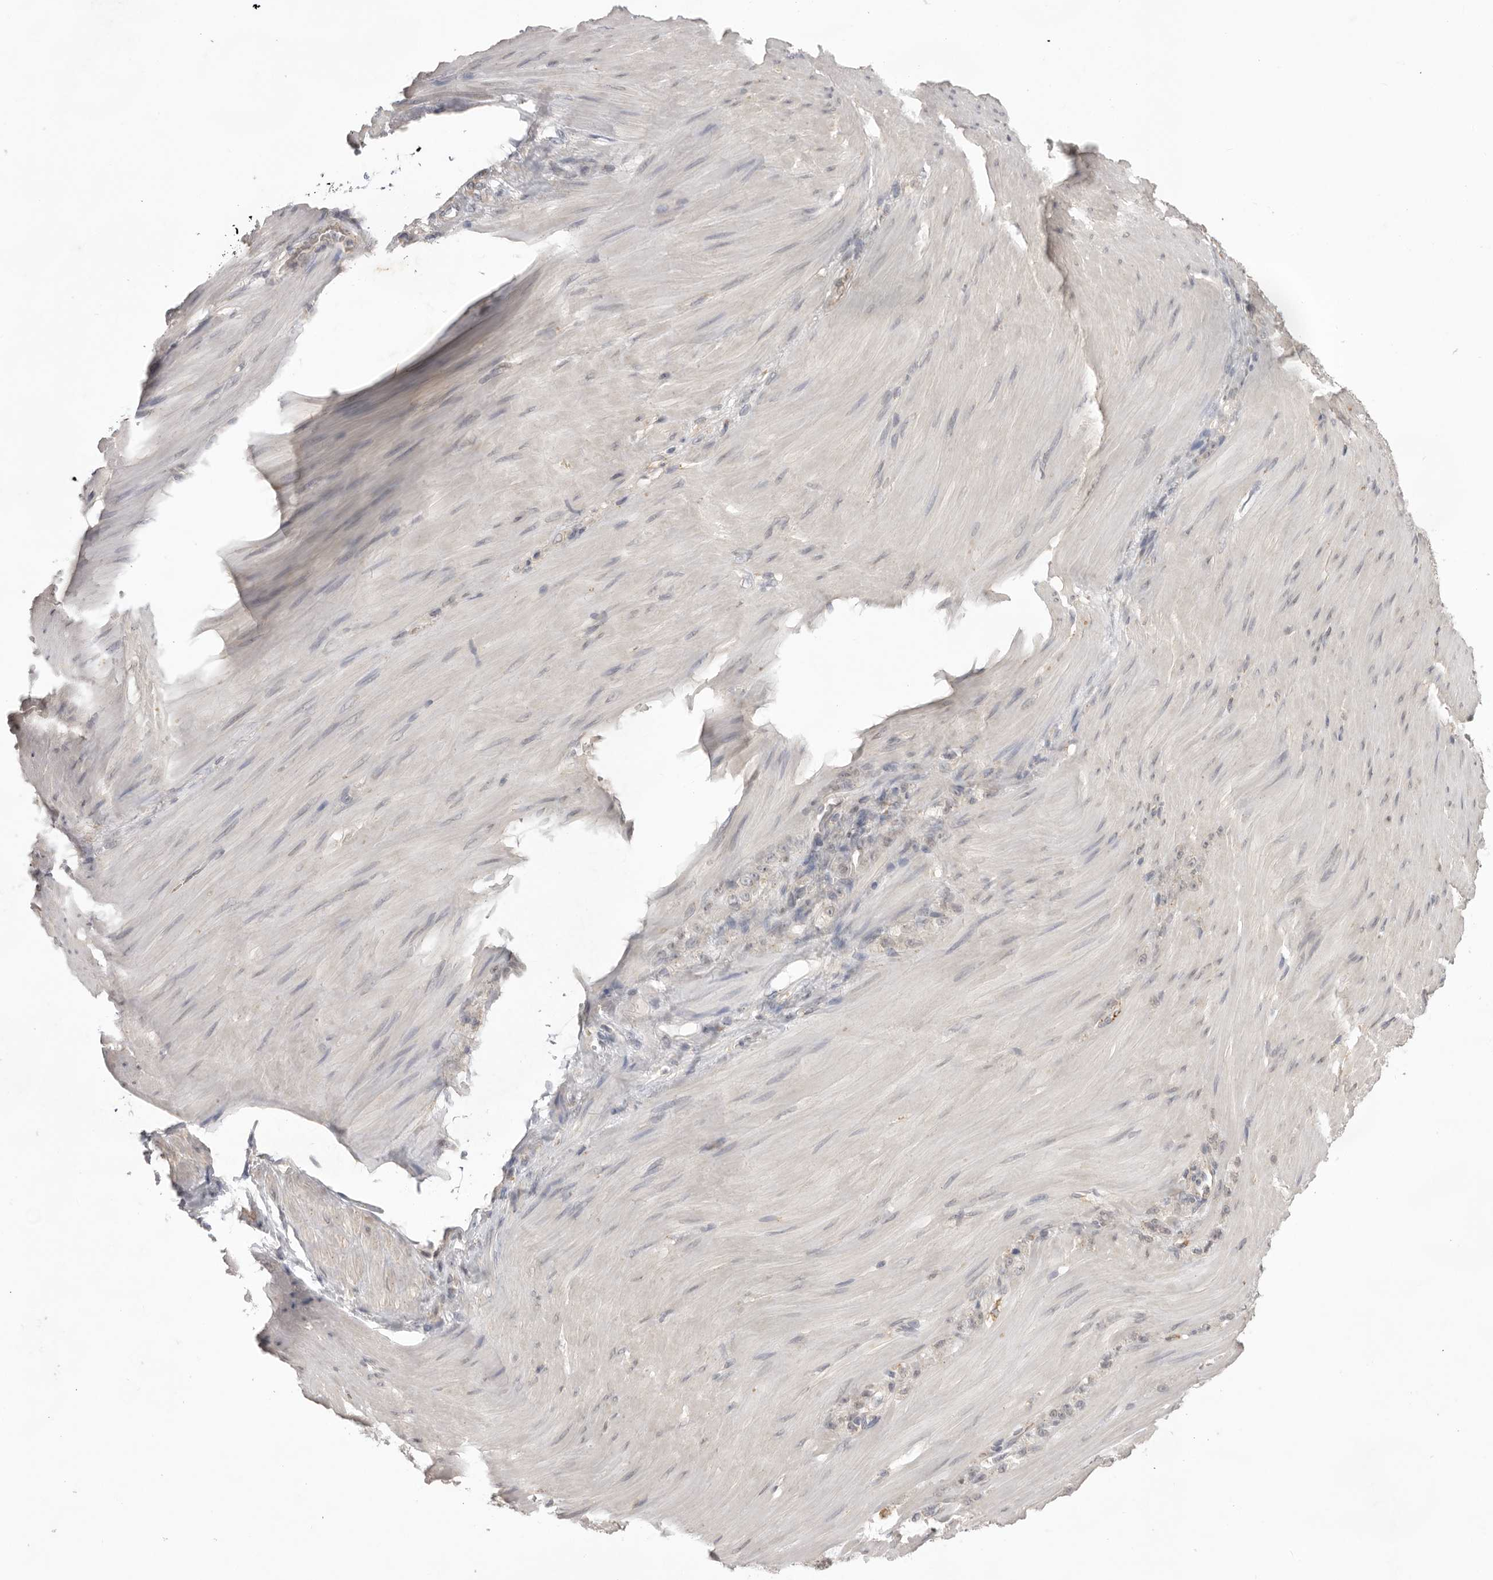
{"staining": {"intensity": "negative", "quantity": "none", "location": "none"}, "tissue": "stomach cancer", "cell_type": "Tumor cells", "image_type": "cancer", "snomed": [{"axis": "morphology", "description": "Normal tissue, NOS"}, {"axis": "morphology", "description": "Adenocarcinoma, NOS"}, {"axis": "topography", "description": "Stomach"}], "caption": "DAB (3,3'-diaminobenzidine) immunohistochemical staining of adenocarcinoma (stomach) shows no significant staining in tumor cells.", "gene": "TLR3", "patient": {"sex": "male", "age": 82}}